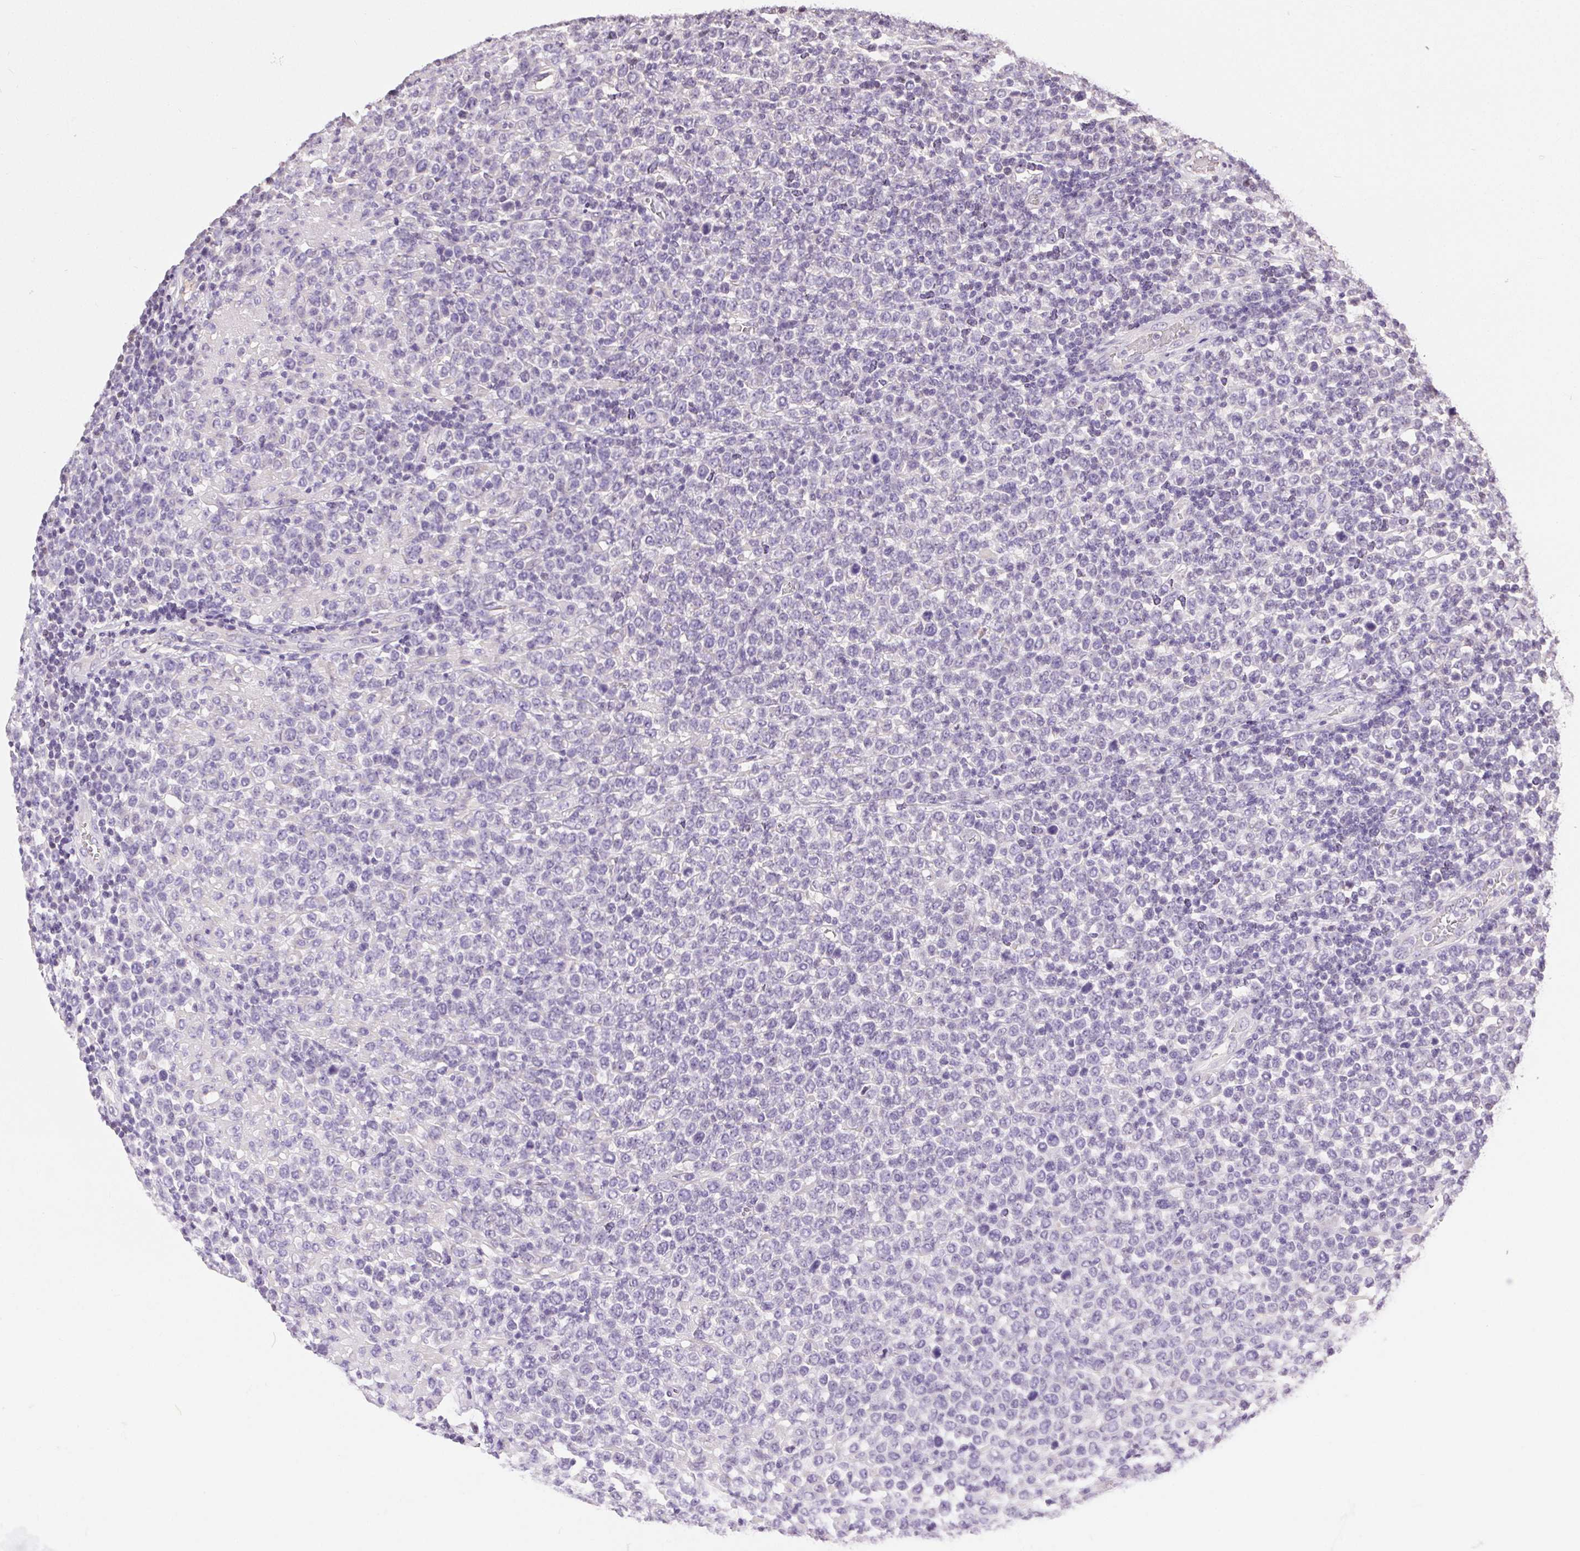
{"staining": {"intensity": "negative", "quantity": "none", "location": "none"}, "tissue": "lymphoma", "cell_type": "Tumor cells", "image_type": "cancer", "snomed": [{"axis": "morphology", "description": "Malignant lymphoma, non-Hodgkin's type, High grade"}, {"axis": "topography", "description": "Soft tissue"}], "caption": "Immunohistochemical staining of human malignant lymphoma, non-Hodgkin's type (high-grade) reveals no significant staining in tumor cells.", "gene": "SYCE2", "patient": {"sex": "female", "age": 56}}